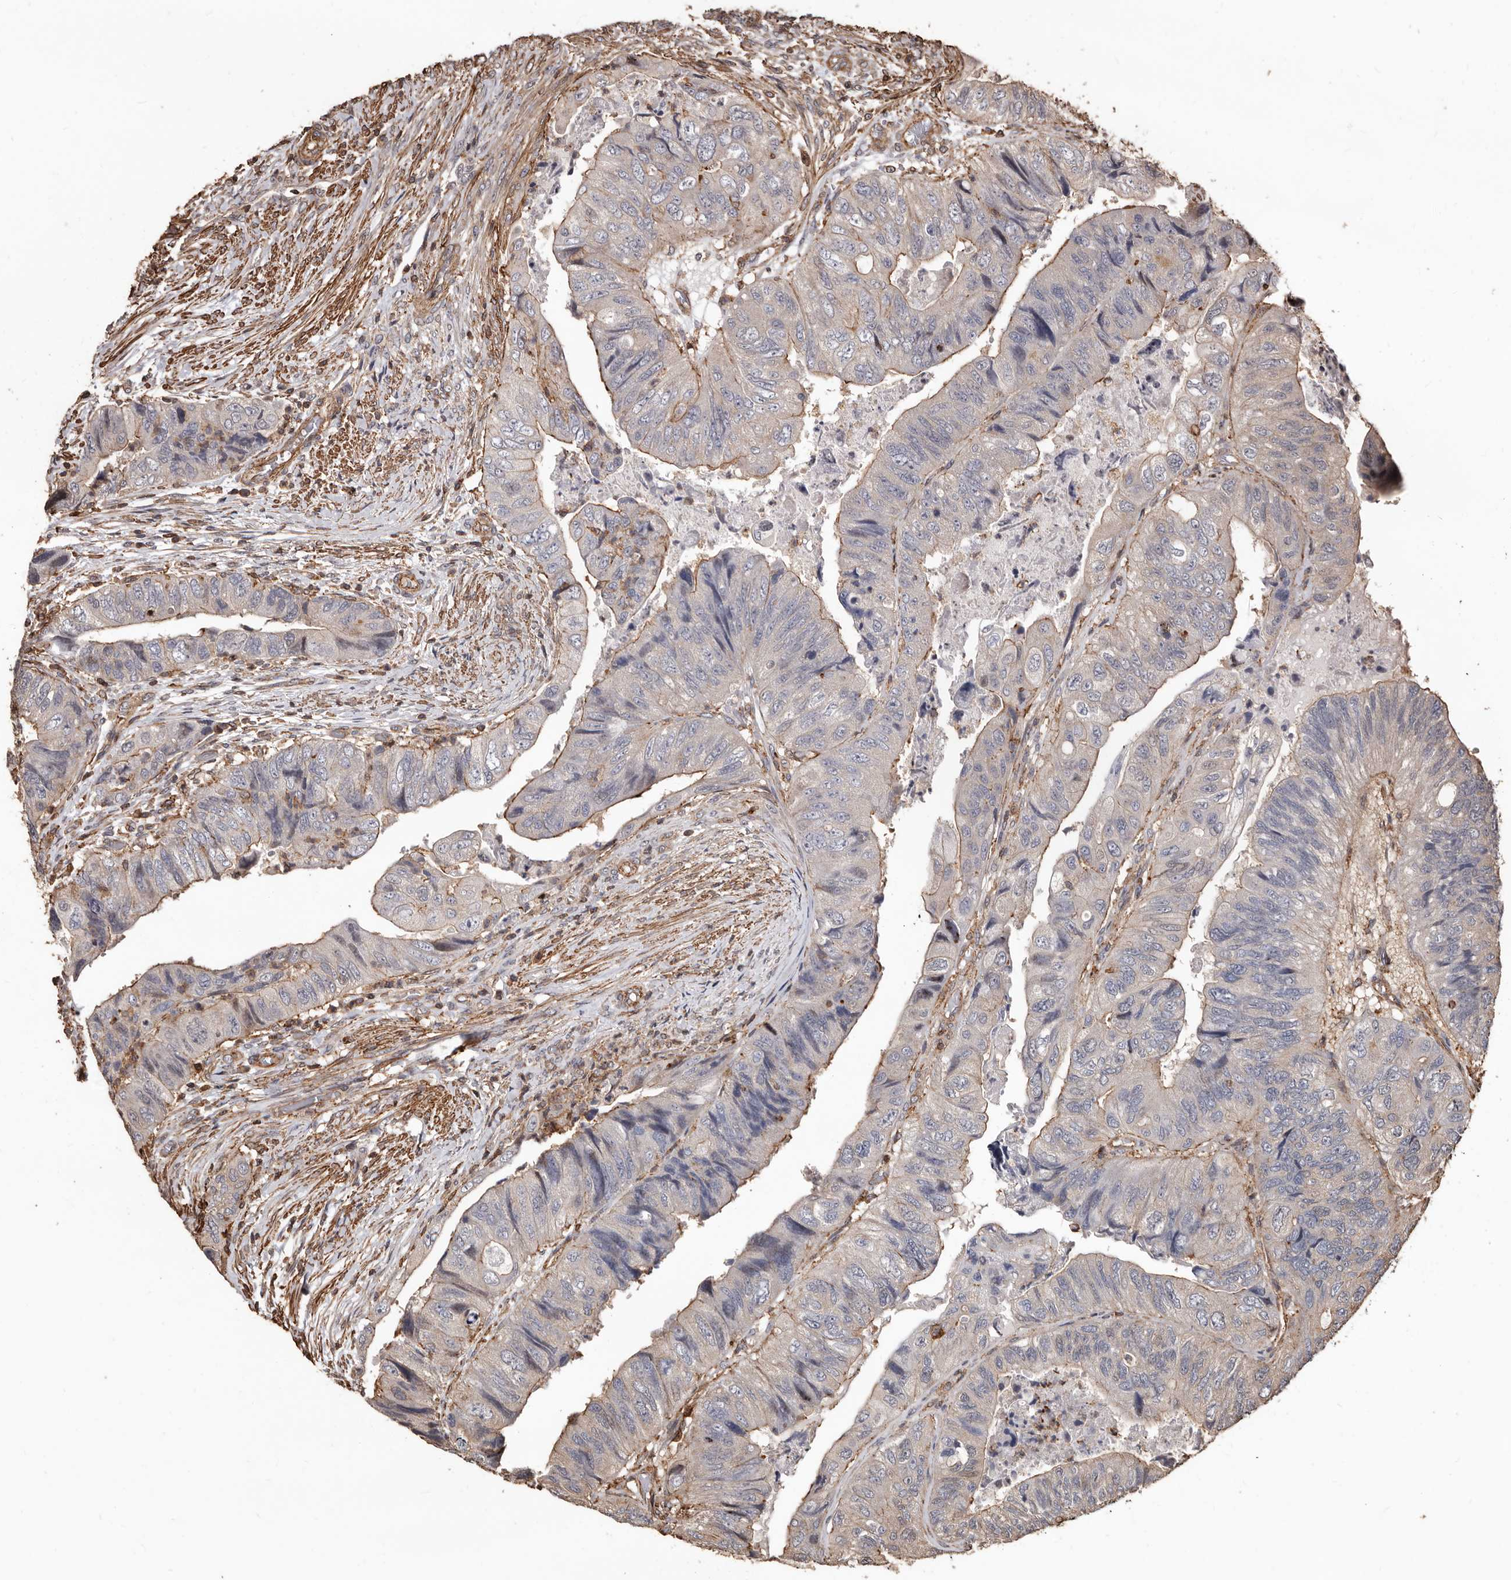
{"staining": {"intensity": "moderate", "quantity": "<25%", "location": "cytoplasmic/membranous"}, "tissue": "colorectal cancer", "cell_type": "Tumor cells", "image_type": "cancer", "snomed": [{"axis": "morphology", "description": "Adenocarcinoma, NOS"}, {"axis": "topography", "description": "Rectum"}], "caption": "The photomicrograph shows a brown stain indicating the presence of a protein in the cytoplasmic/membranous of tumor cells in colorectal adenocarcinoma.", "gene": "GSK3A", "patient": {"sex": "male", "age": 63}}